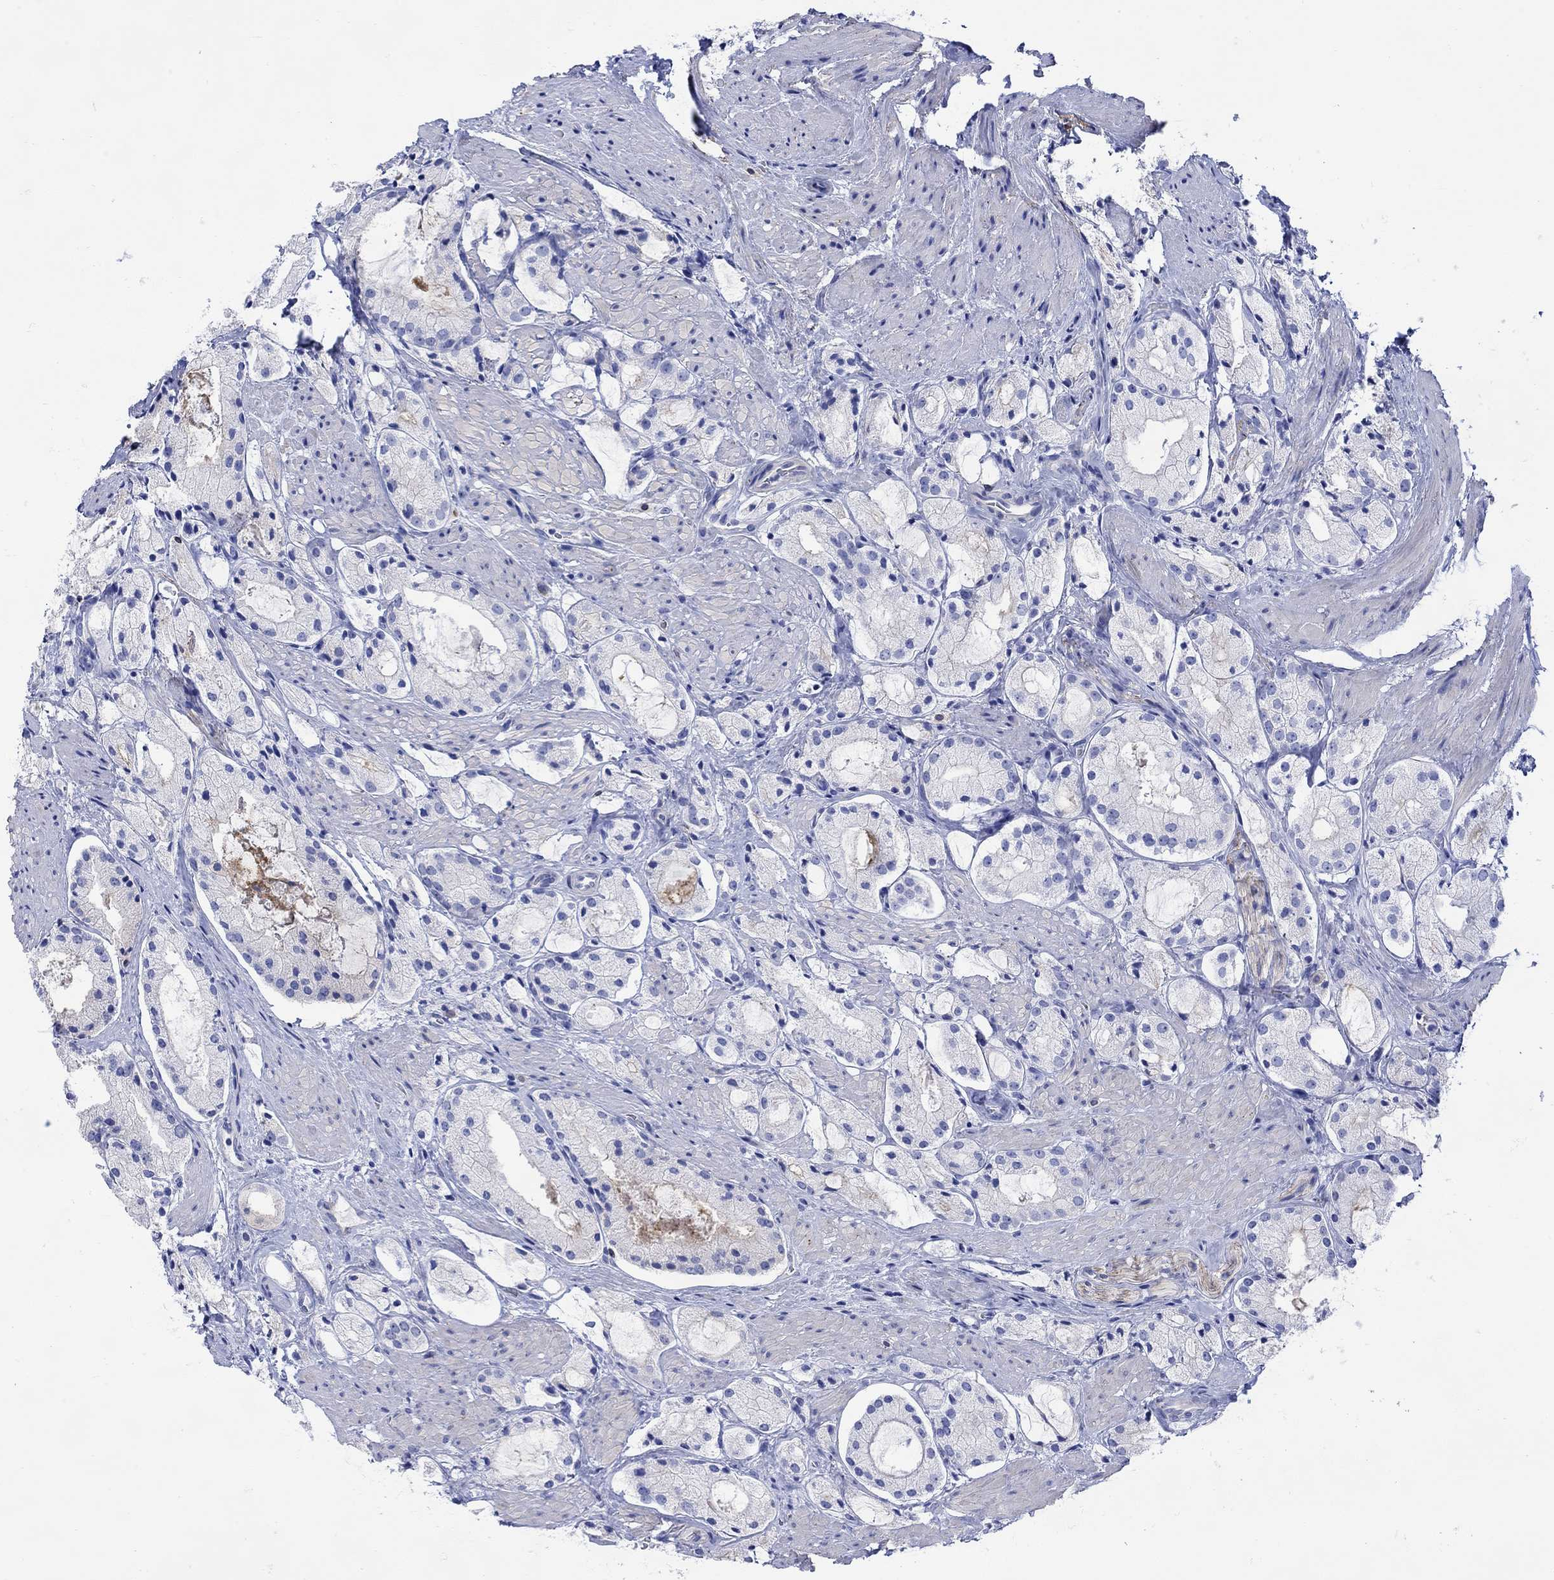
{"staining": {"intensity": "moderate", "quantity": "<25%", "location": "cytoplasmic/membranous"}, "tissue": "prostate cancer", "cell_type": "Tumor cells", "image_type": "cancer", "snomed": [{"axis": "morphology", "description": "Adenocarcinoma, NOS"}, {"axis": "morphology", "description": "Adenocarcinoma, High grade"}, {"axis": "topography", "description": "Prostate"}], "caption": "Immunohistochemical staining of prostate cancer demonstrates moderate cytoplasmic/membranous protein expression in approximately <25% of tumor cells.", "gene": "ANKMY1", "patient": {"sex": "male", "age": 64}}